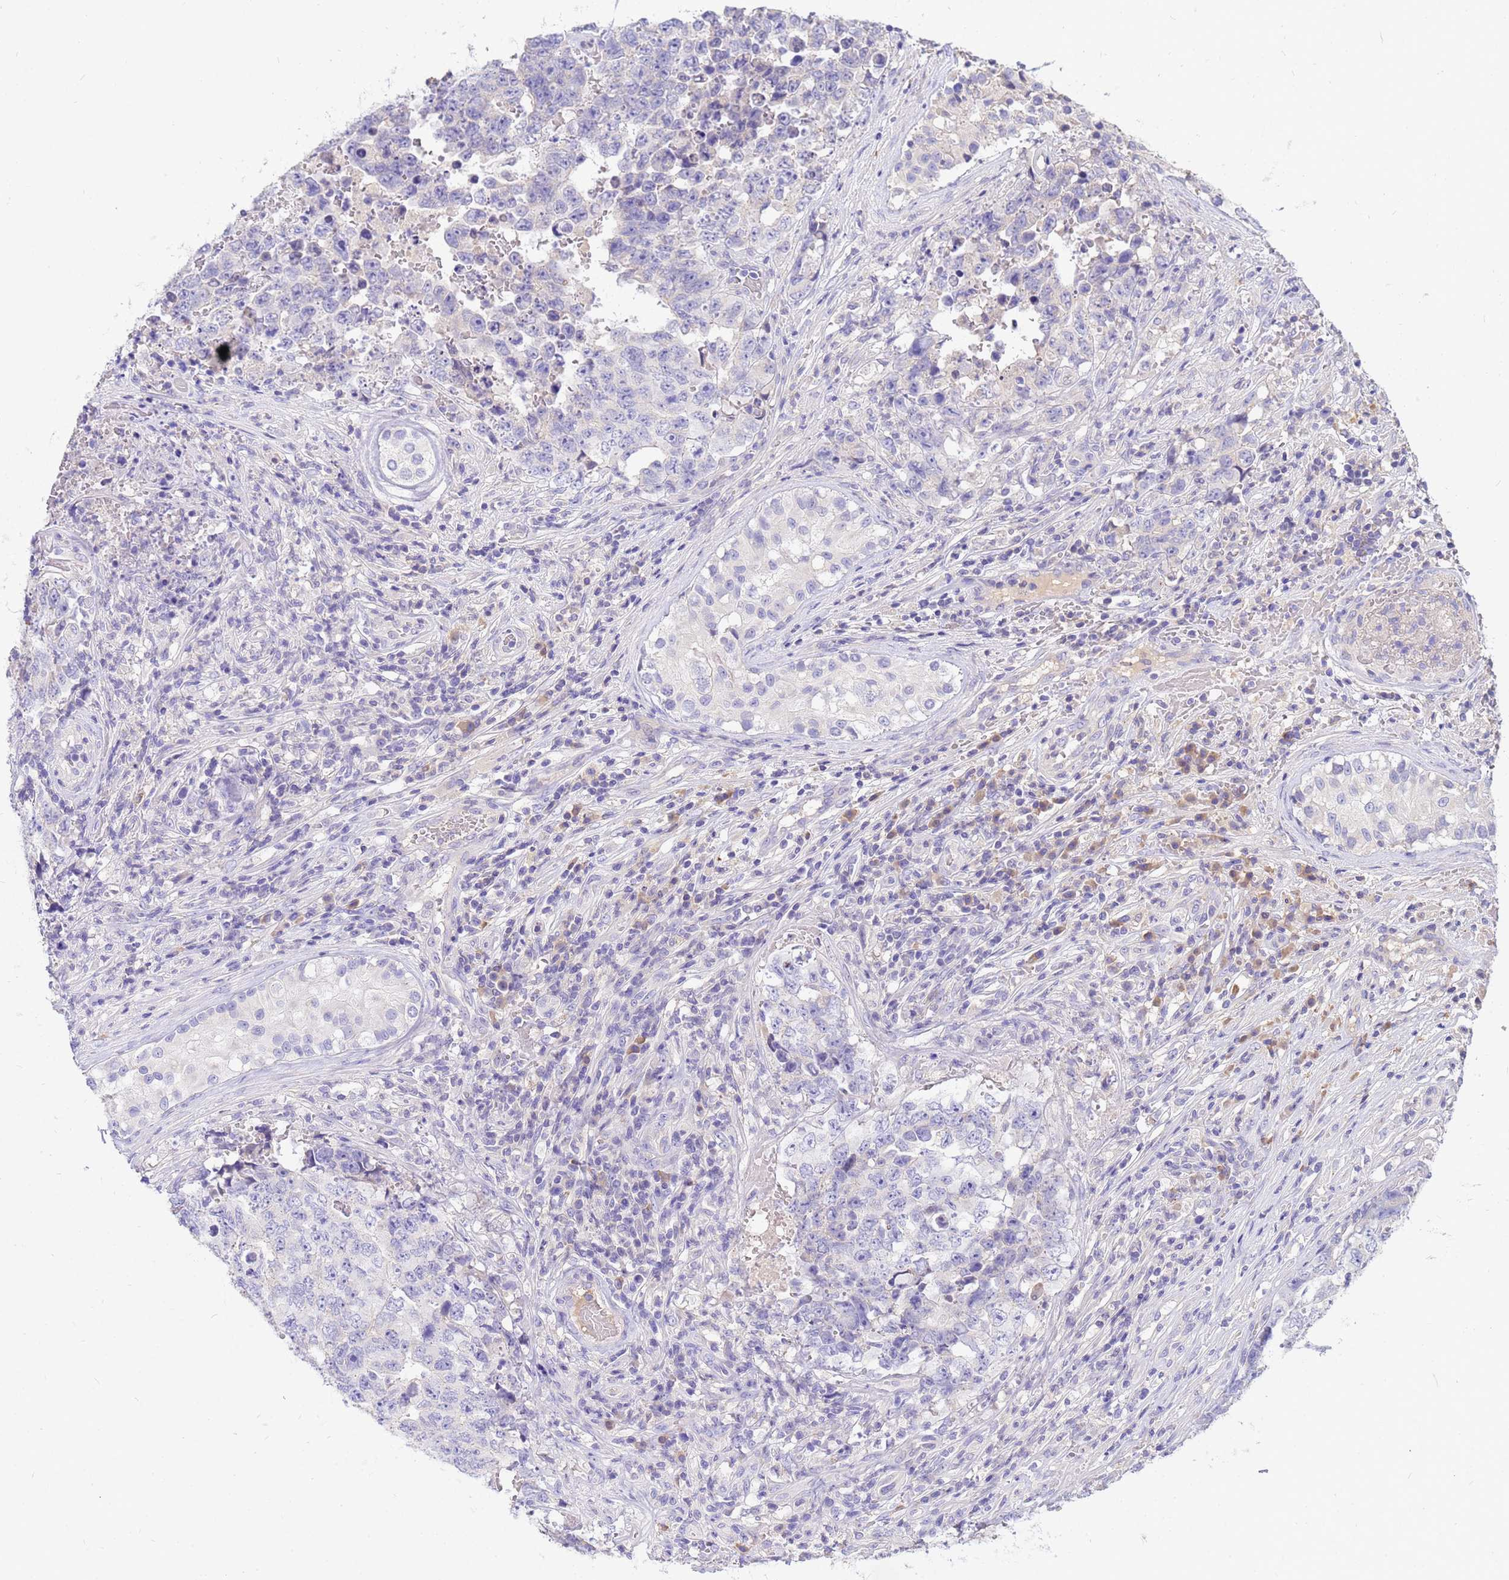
{"staining": {"intensity": "negative", "quantity": "none", "location": "none"}, "tissue": "testis cancer", "cell_type": "Tumor cells", "image_type": "cancer", "snomed": [{"axis": "morphology", "description": "Normal tissue, NOS"}, {"axis": "morphology", "description": "Carcinoma, Embryonal, NOS"}, {"axis": "topography", "description": "Testis"}, {"axis": "topography", "description": "Epididymis"}], "caption": "Testis cancer was stained to show a protein in brown. There is no significant staining in tumor cells.", "gene": "DPRX", "patient": {"sex": "male", "age": 25}}